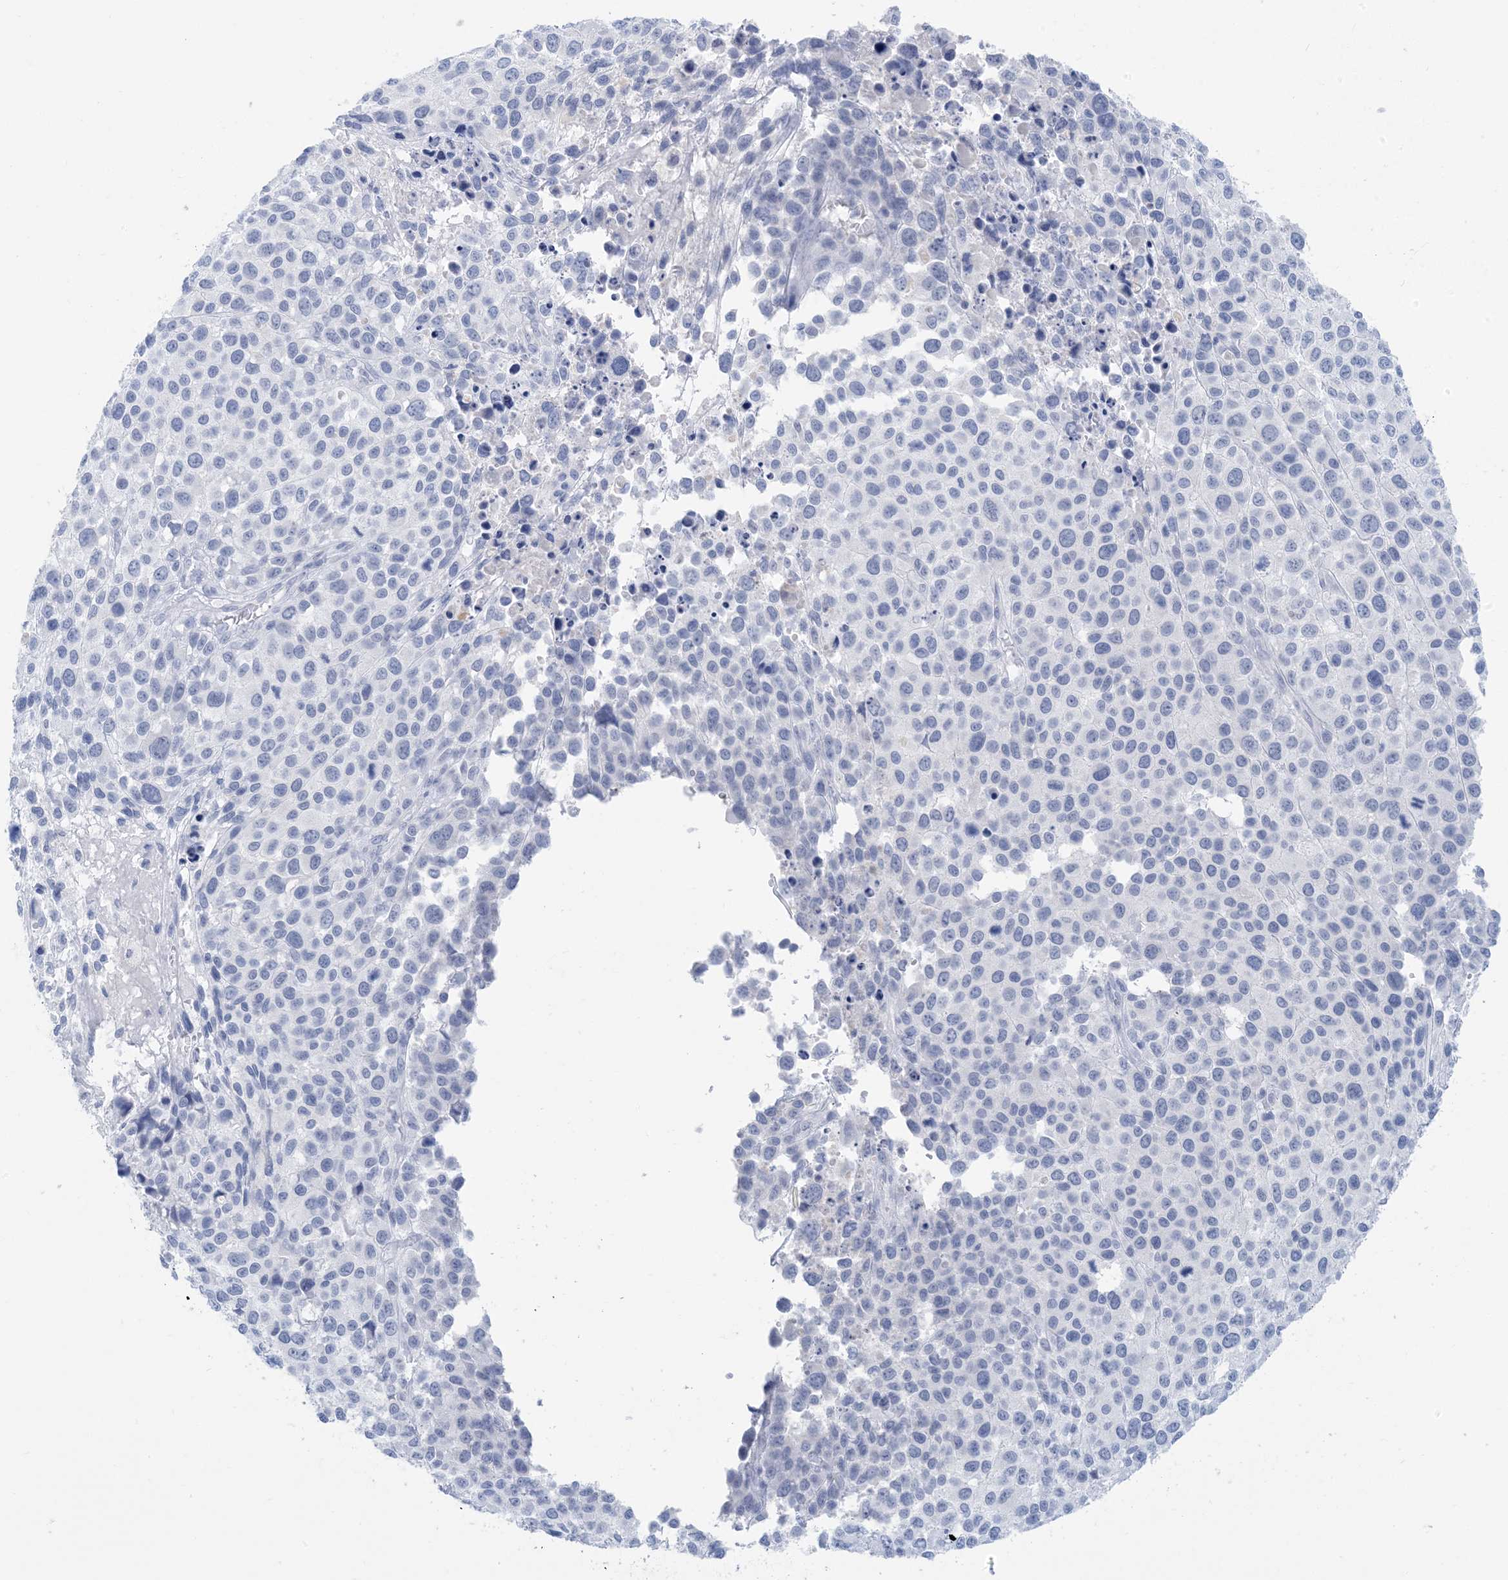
{"staining": {"intensity": "negative", "quantity": "none", "location": "none"}, "tissue": "melanoma", "cell_type": "Tumor cells", "image_type": "cancer", "snomed": [{"axis": "morphology", "description": "Malignant melanoma, NOS"}, {"axis": "topography", "description": "Skin of trunk"}], "caption": "The micrograph exhibits no staining of tumor cells in malignant melanoma. (DAB immunohistochemistry (IHC), high magnification).", "gene": "SH3YL1", "patient": {"sex": "male", "age": 71}}